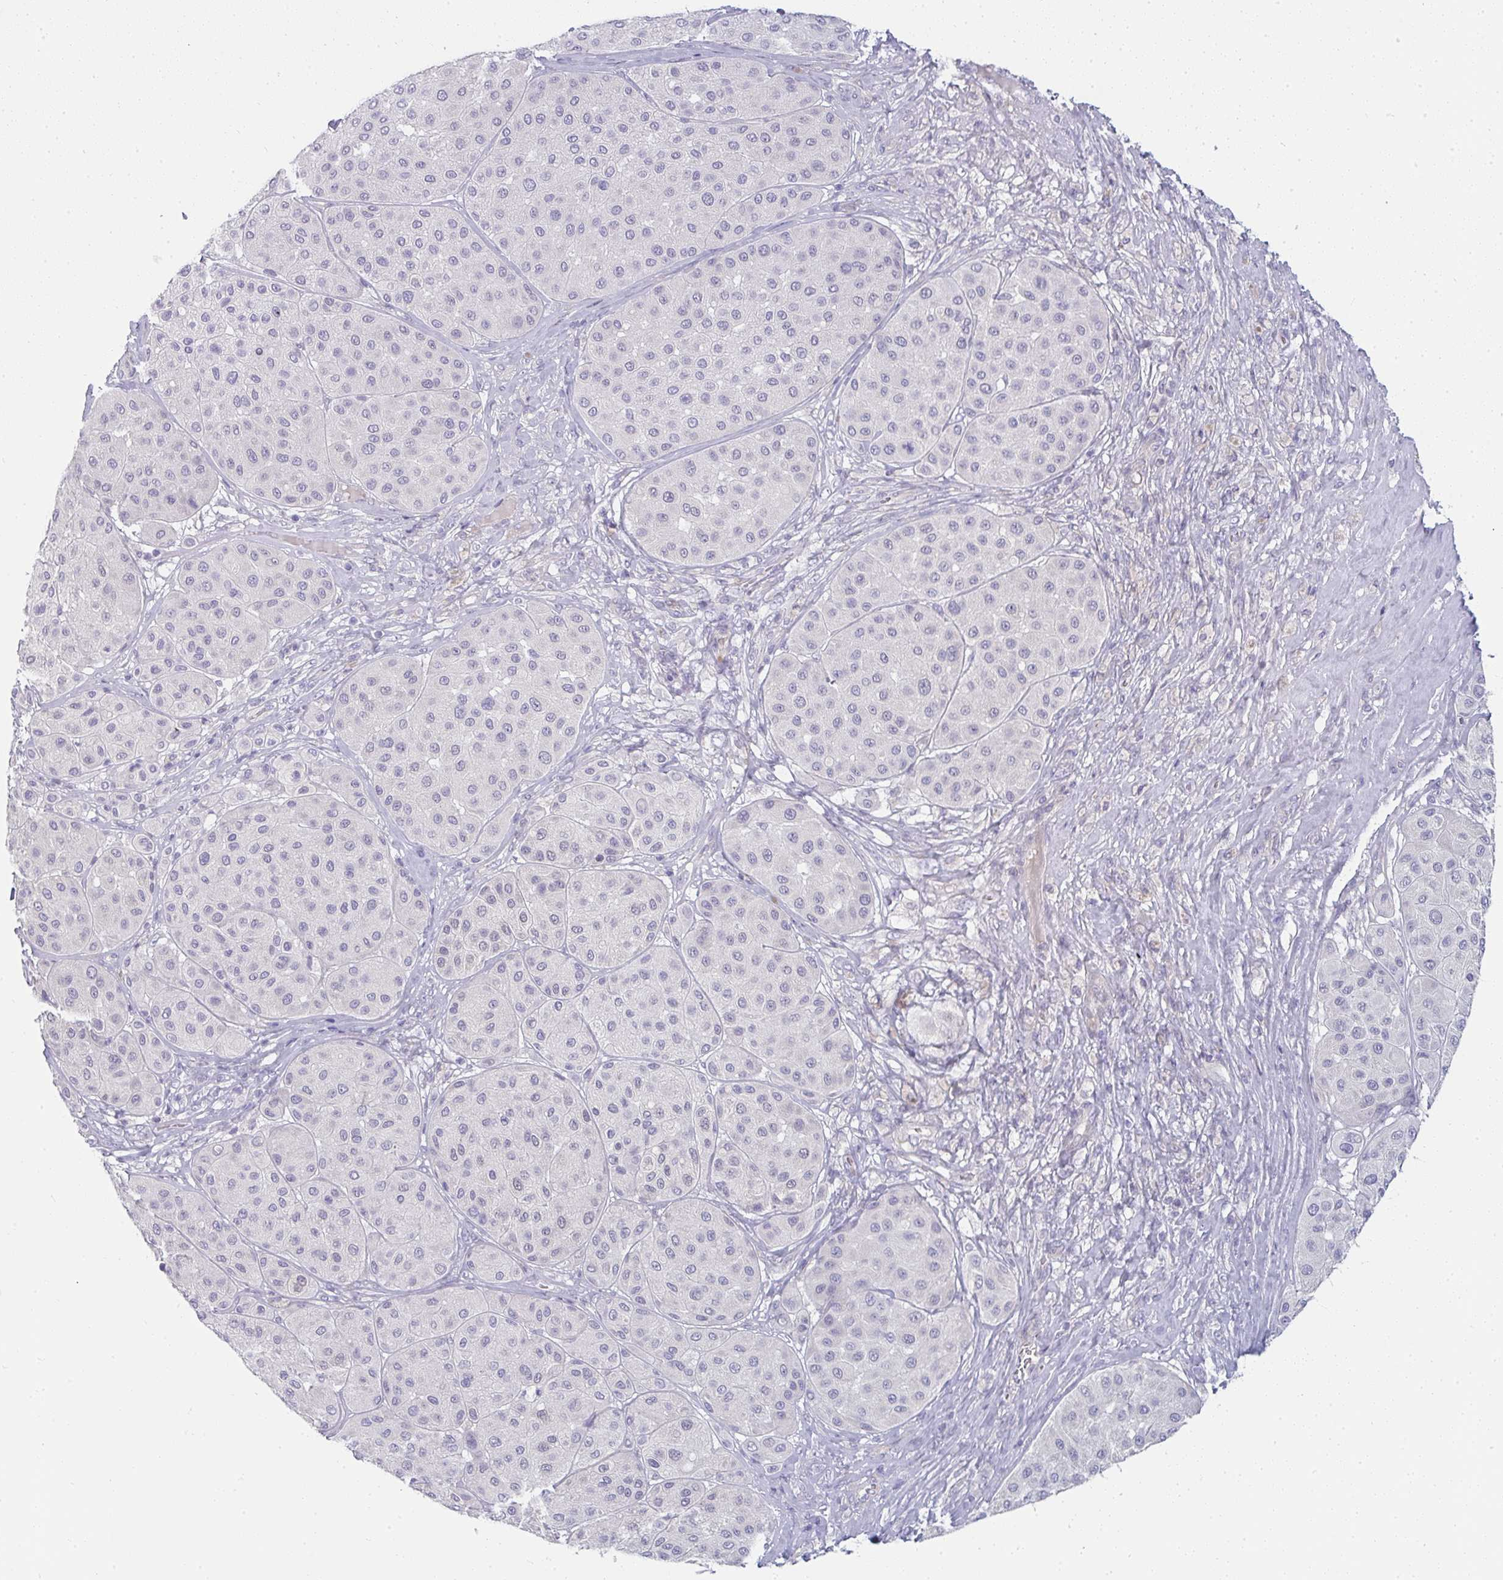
{"staining": {"intensity": "negative", "quantity": "none", "location": "none"}, "tissue": "melanoma", "cell_type": "Tumor cells", "image_type": "cancer", "snomed": [{"axis": "morphology", "description": "Malignant melanoma, Metastatic site"}, {"axis": "topography", "description": "Smooth muscle"}], "caption": "Tumor cells are negative for brown protein staining in malignant melanoma (metastatic site).", "gene": "SHB", "patient": {"sex": "male", "age": 41}}